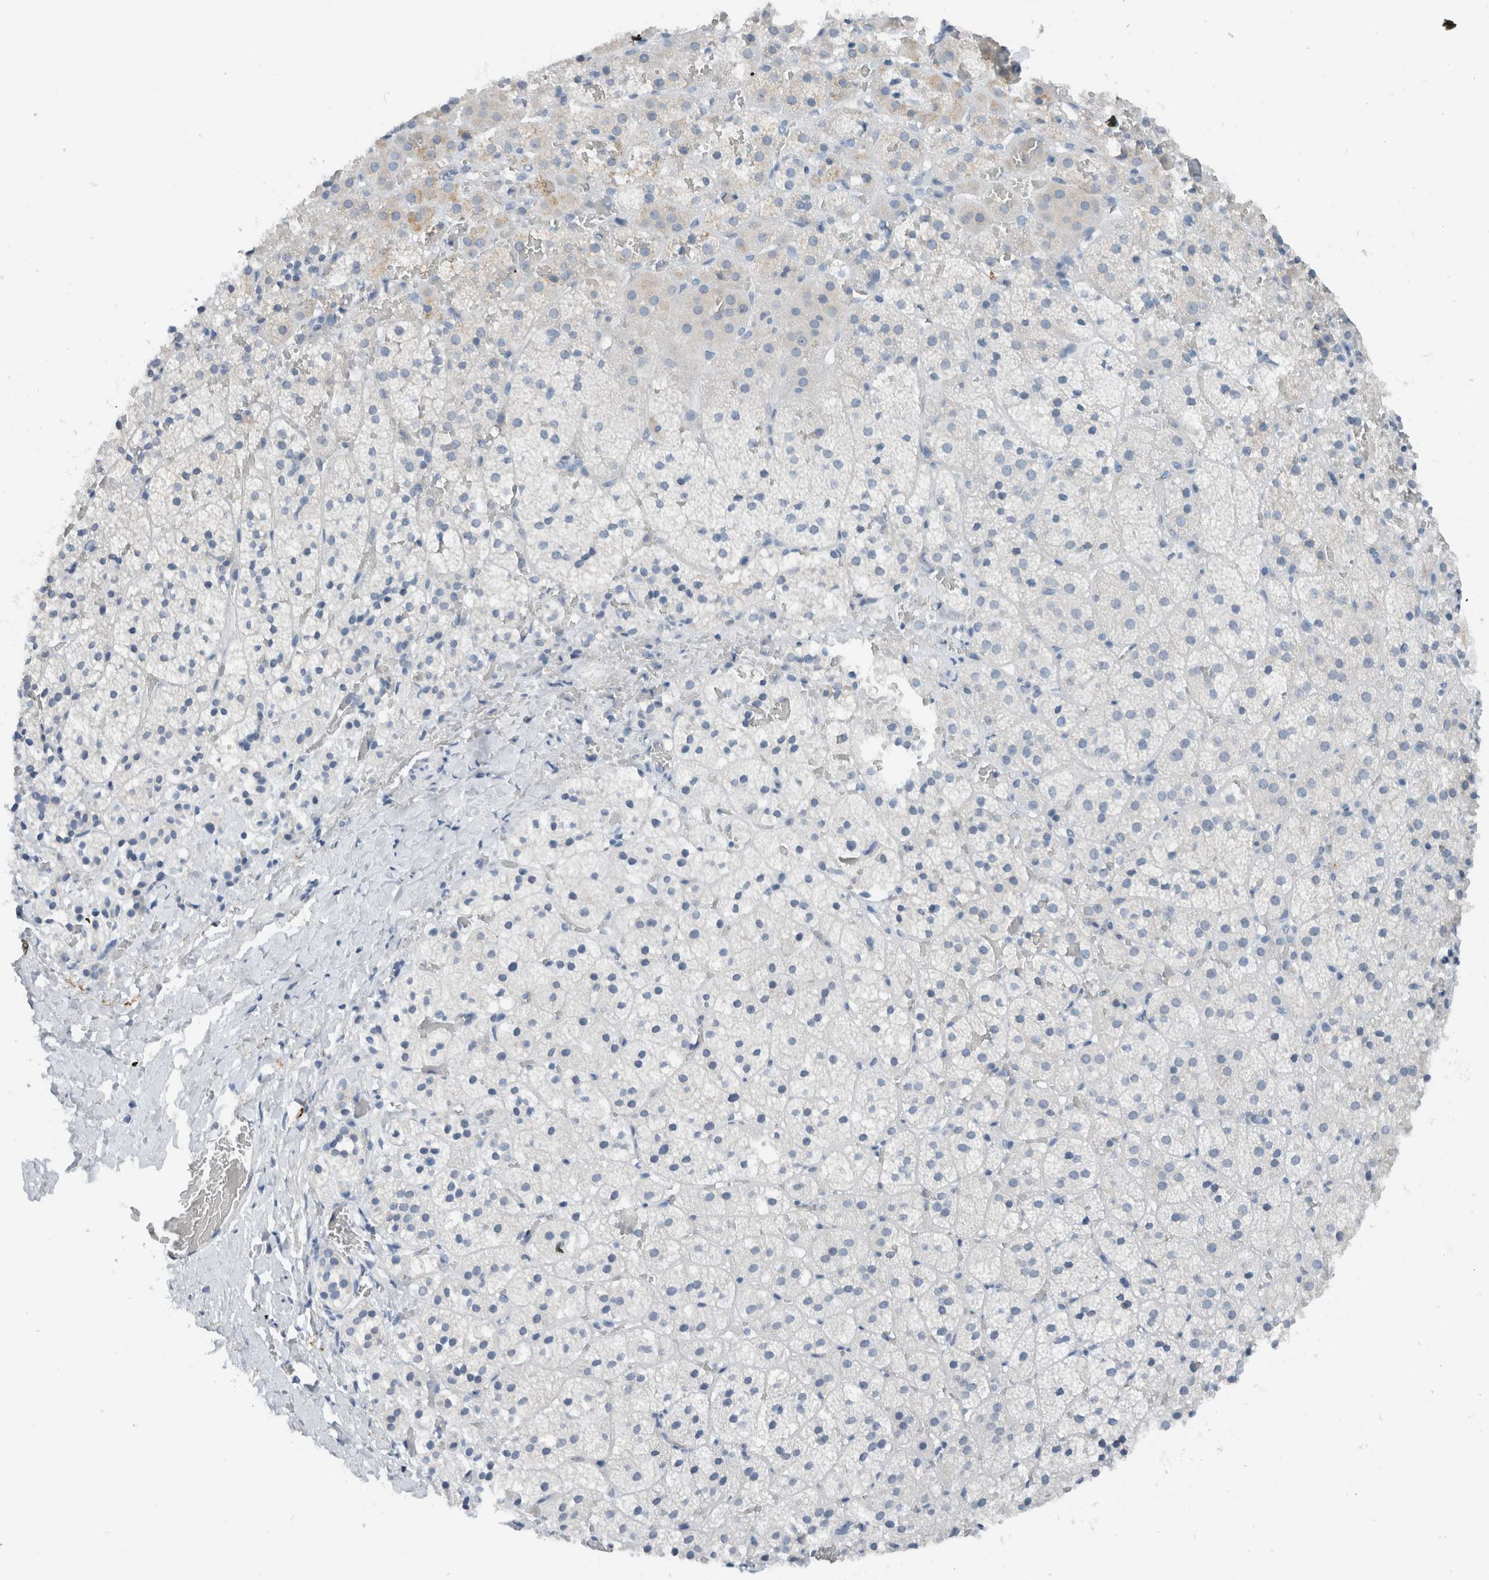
{"staining": {"intensity": "moderate", "quantity": "<25%", "location": "cytoplasmic/membranous"}, "tissue": "adrenal gland", "cell_type": "Glandular cells", "image_type": "normal", "snomed": [{"axis": "morphology", "description": "Normal tissue, NOS"}, {"axis": "topography", "description": "Adrenal gland"}], "caption": "The immunohistochemical stain shows moderate cytoplasmic/membranous positivity in glandular cells of normal adrenal gland. Nuclei are stained in blue.", "gene": "DUOX1", "patient": {"sex": "female", "age": 44}}